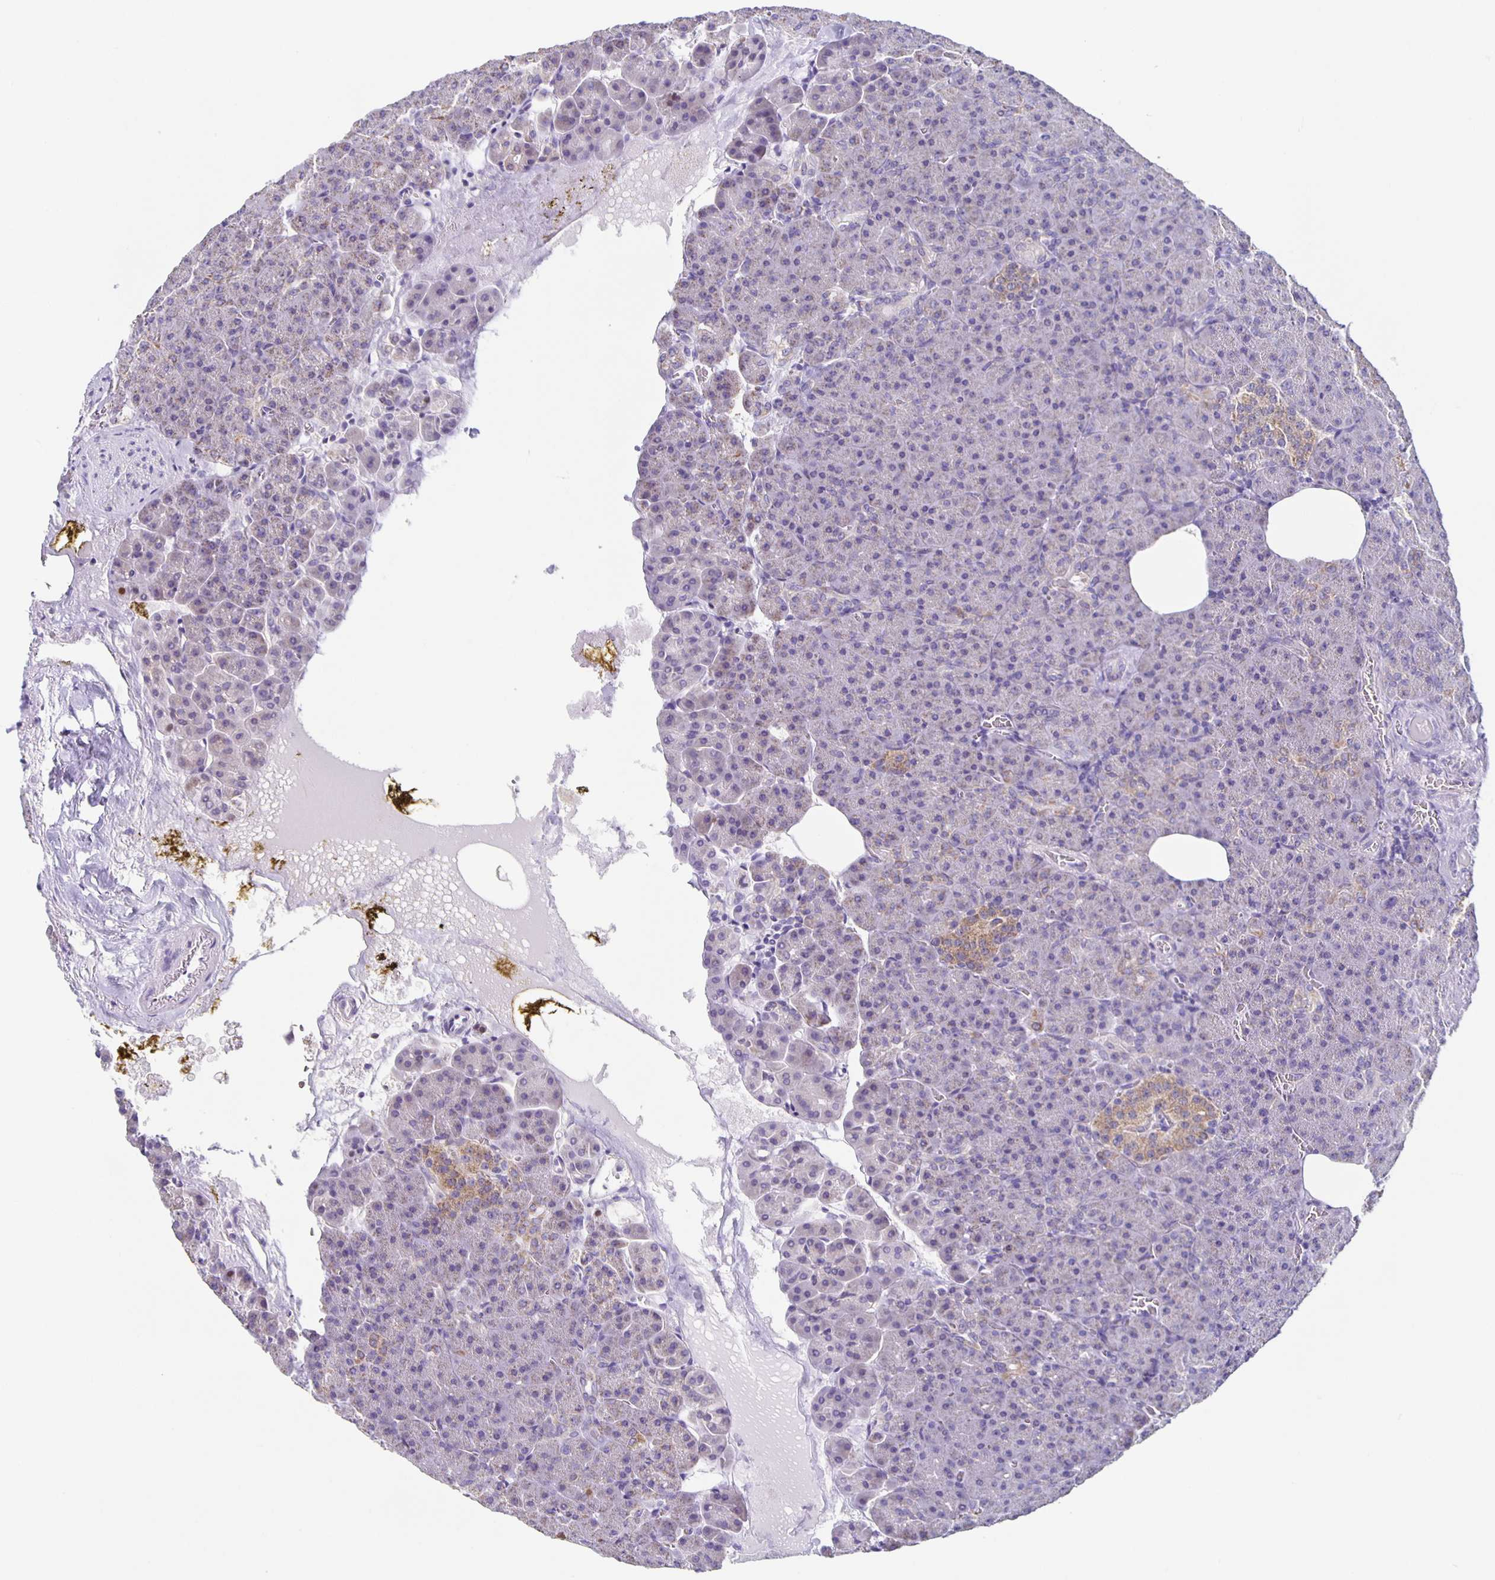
{"staining": {"intensity": "weak", "quantity": "25%-75%", "location": "cytoplasmic/membranous"}, "tissue": "pancreas", "cell_type": "Exocrine glandular cells", "image_type": "normal", "snomed": [{"axis": "morphology", "description": "Normal tissue, NOS"}, {"axis": "topography", "description": "Pancreas"}], "caption": "An immunohistochemistry photomicrograph of normal tissue is shown. Protein staining in brown shows weak cytoplasmic/membranous positivity in pancreas within exocrine glandular cells. The staining was performed using DAB (3,3'-diaminobenzidine), with brown indicating positive protein expression. Nuclei are stained blue with hematoxylin.", "gene": "TPPP", "patient": {"sex": "female", "age": 74}}